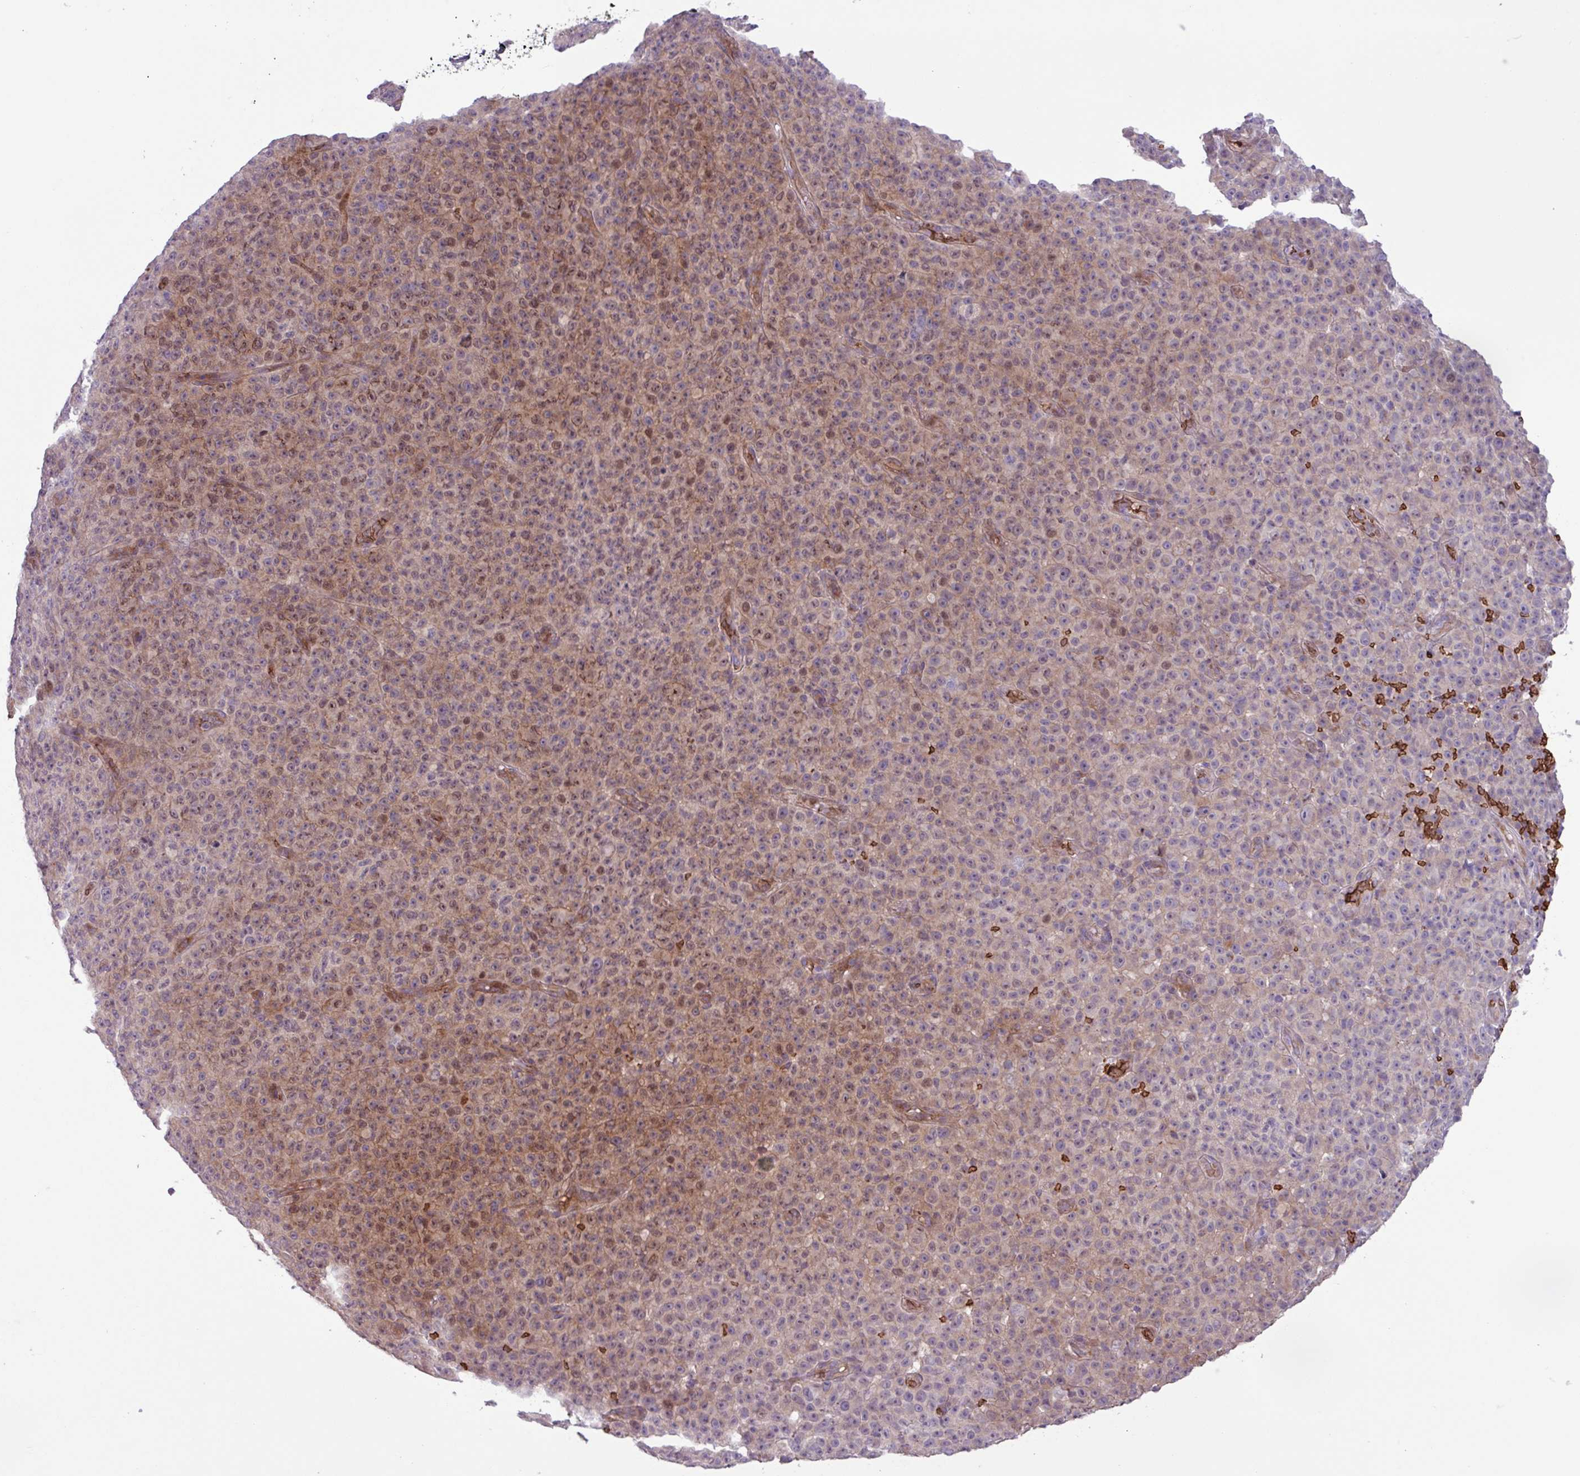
{"staining": {"intensity": "moderate", "quantity": "25%-75%", "location": "cytoplasmic/membranous"}, "tissue": "melanoma", "cell_type": "Tumor cells", "image_type": "cancer", "snomed": [{"axis": "morphology", "description": "Malignant melanoma, NOS"}, {"axis": "topography", "description": "Skin"}], "caption": "Protein expression analysis of human malignant melanoma reveals moderate cytoplasmic/membranous positivity in about 25%-75% of tumor cells.", "gene": "RAD21L1", "patient": {"sex": "female", "age": 82}}